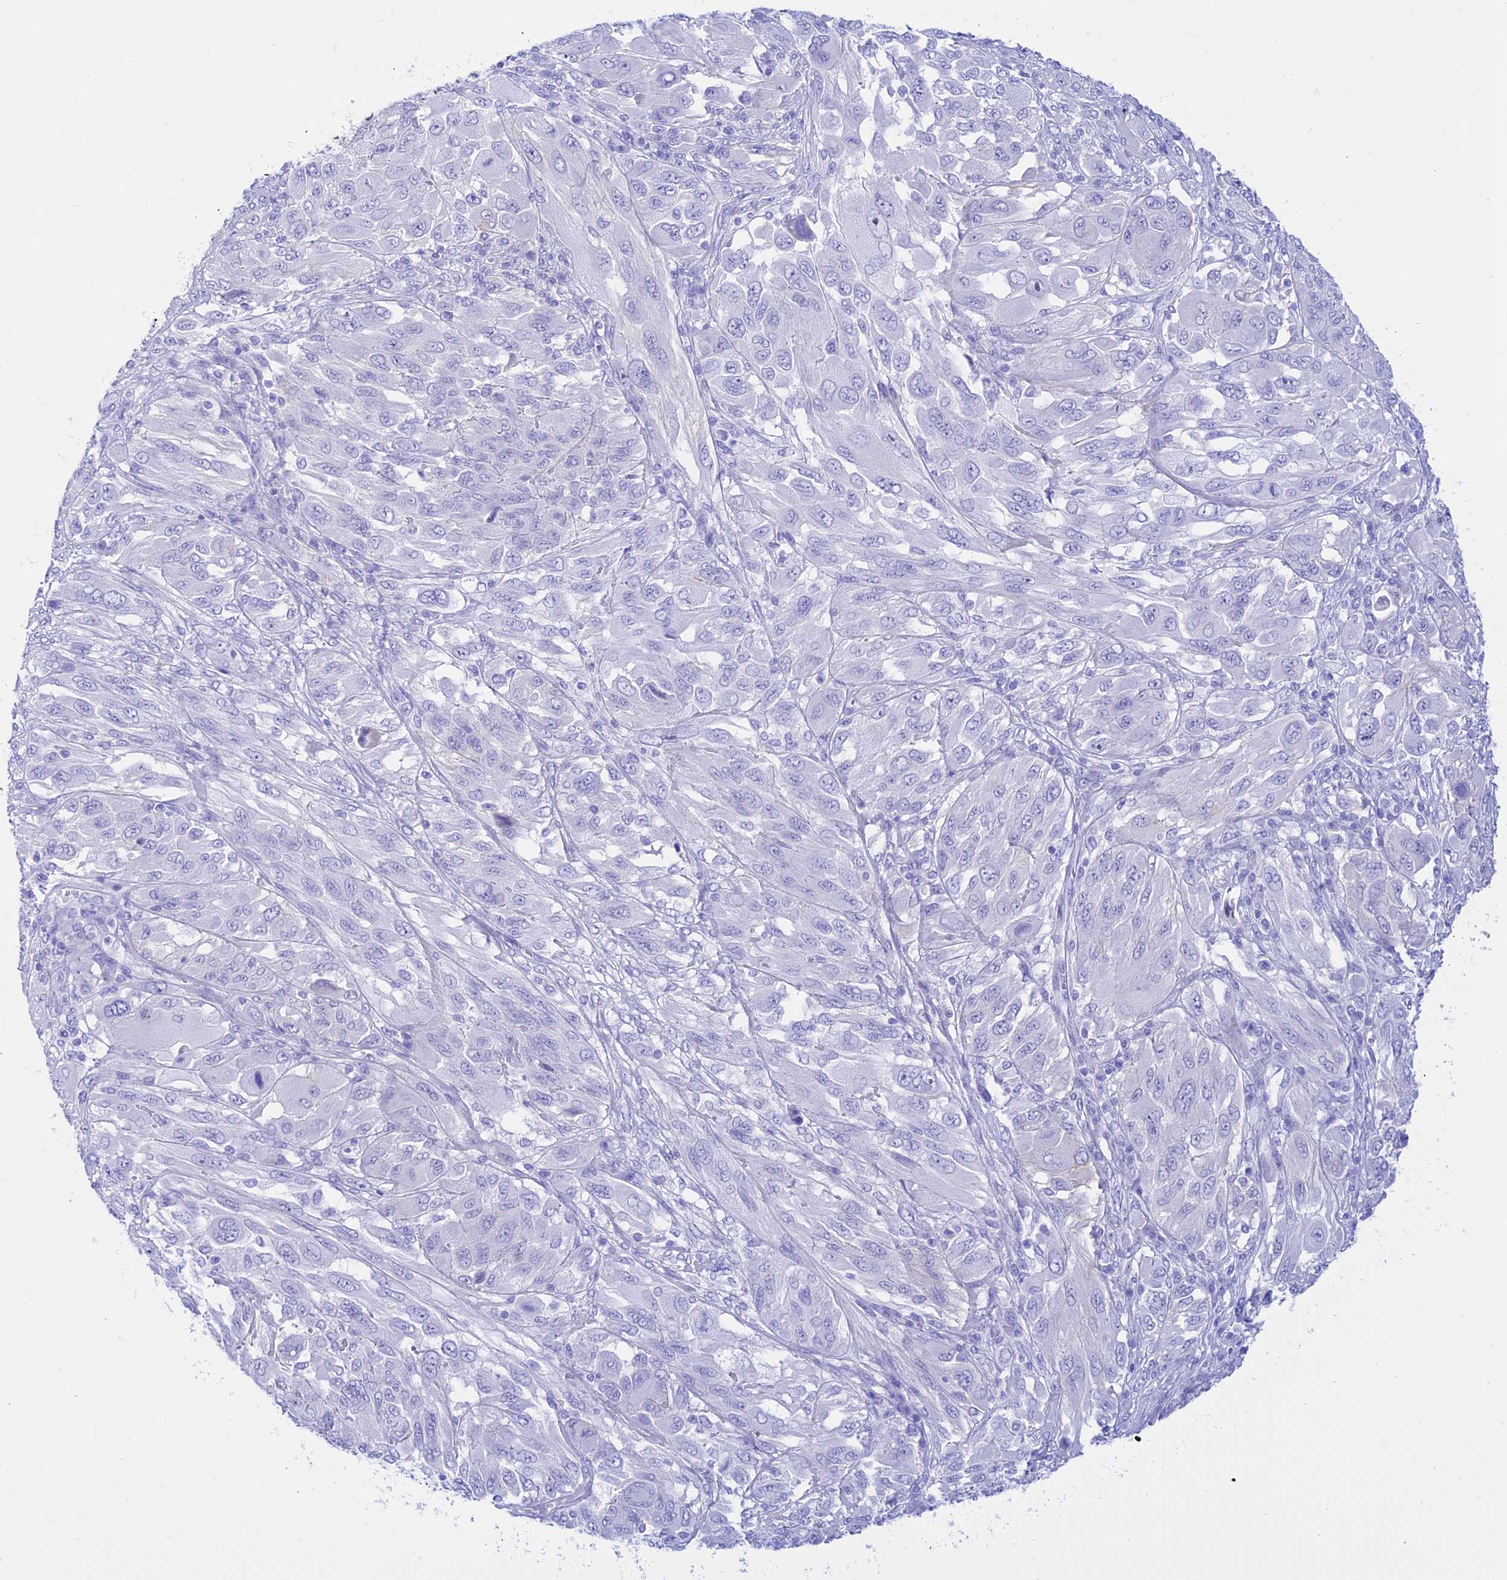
{"staining": {"intensity": "negative", "quantity": "none", "location": "none"}, "tissue": "melanoma", "cell_type": "Tumor cells", "image_type": "cancer", "snomed": [{"axis": "morphology", "description": "Malignant melanoma, NOS"}, {"axis": "topography", "description": "Skin"}], "caption": "This is an IHC micrograph of human melanoma. There is no staining in tumor cells.", "gene": "PRNP", "patient": {"sex": "female", "age": 91}}